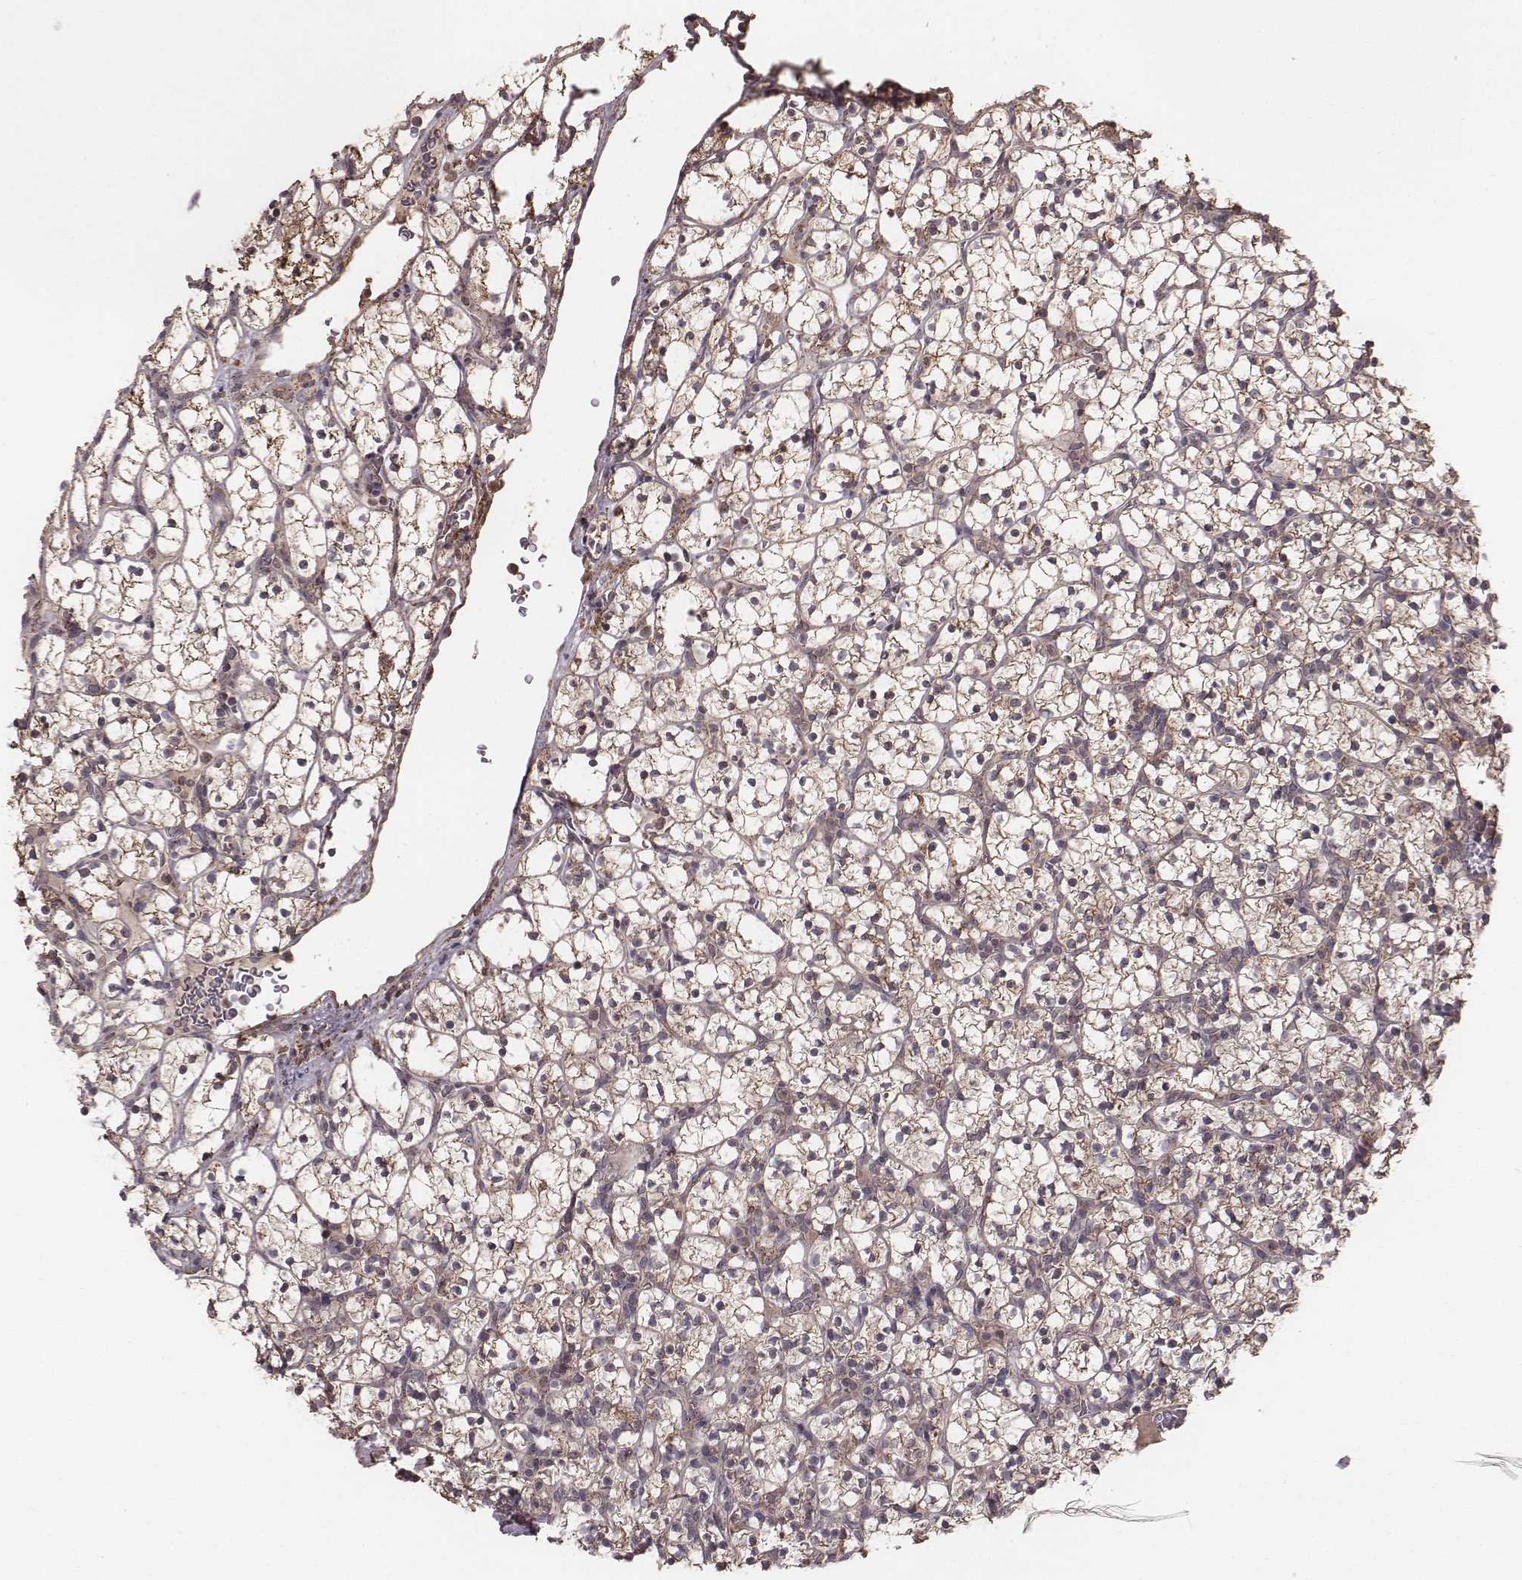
{"staining": {"intensity": "moderate", "quantity": ">75%", "location": "cytoplasmic/membranous"}, "tissue": "renal cancer", "cell_type": "Tumor cells", "image_type": "cancer", "snomed": [{"axis": "morphology", "description": "Adenocarcinoma, NOS"}, {"axis": "topography", "description": "Kidney"}], "caption": "A histopathology image of human adenocarcinoma (renal) stained for a protein shows moderate cytoplasmic/membranous brown staining in tumor cells. (Brightfield microscopy of DAB IHC at high magnification).", "gene": "PDCD2L", "patient": {"sex": "female", "age": 89}}